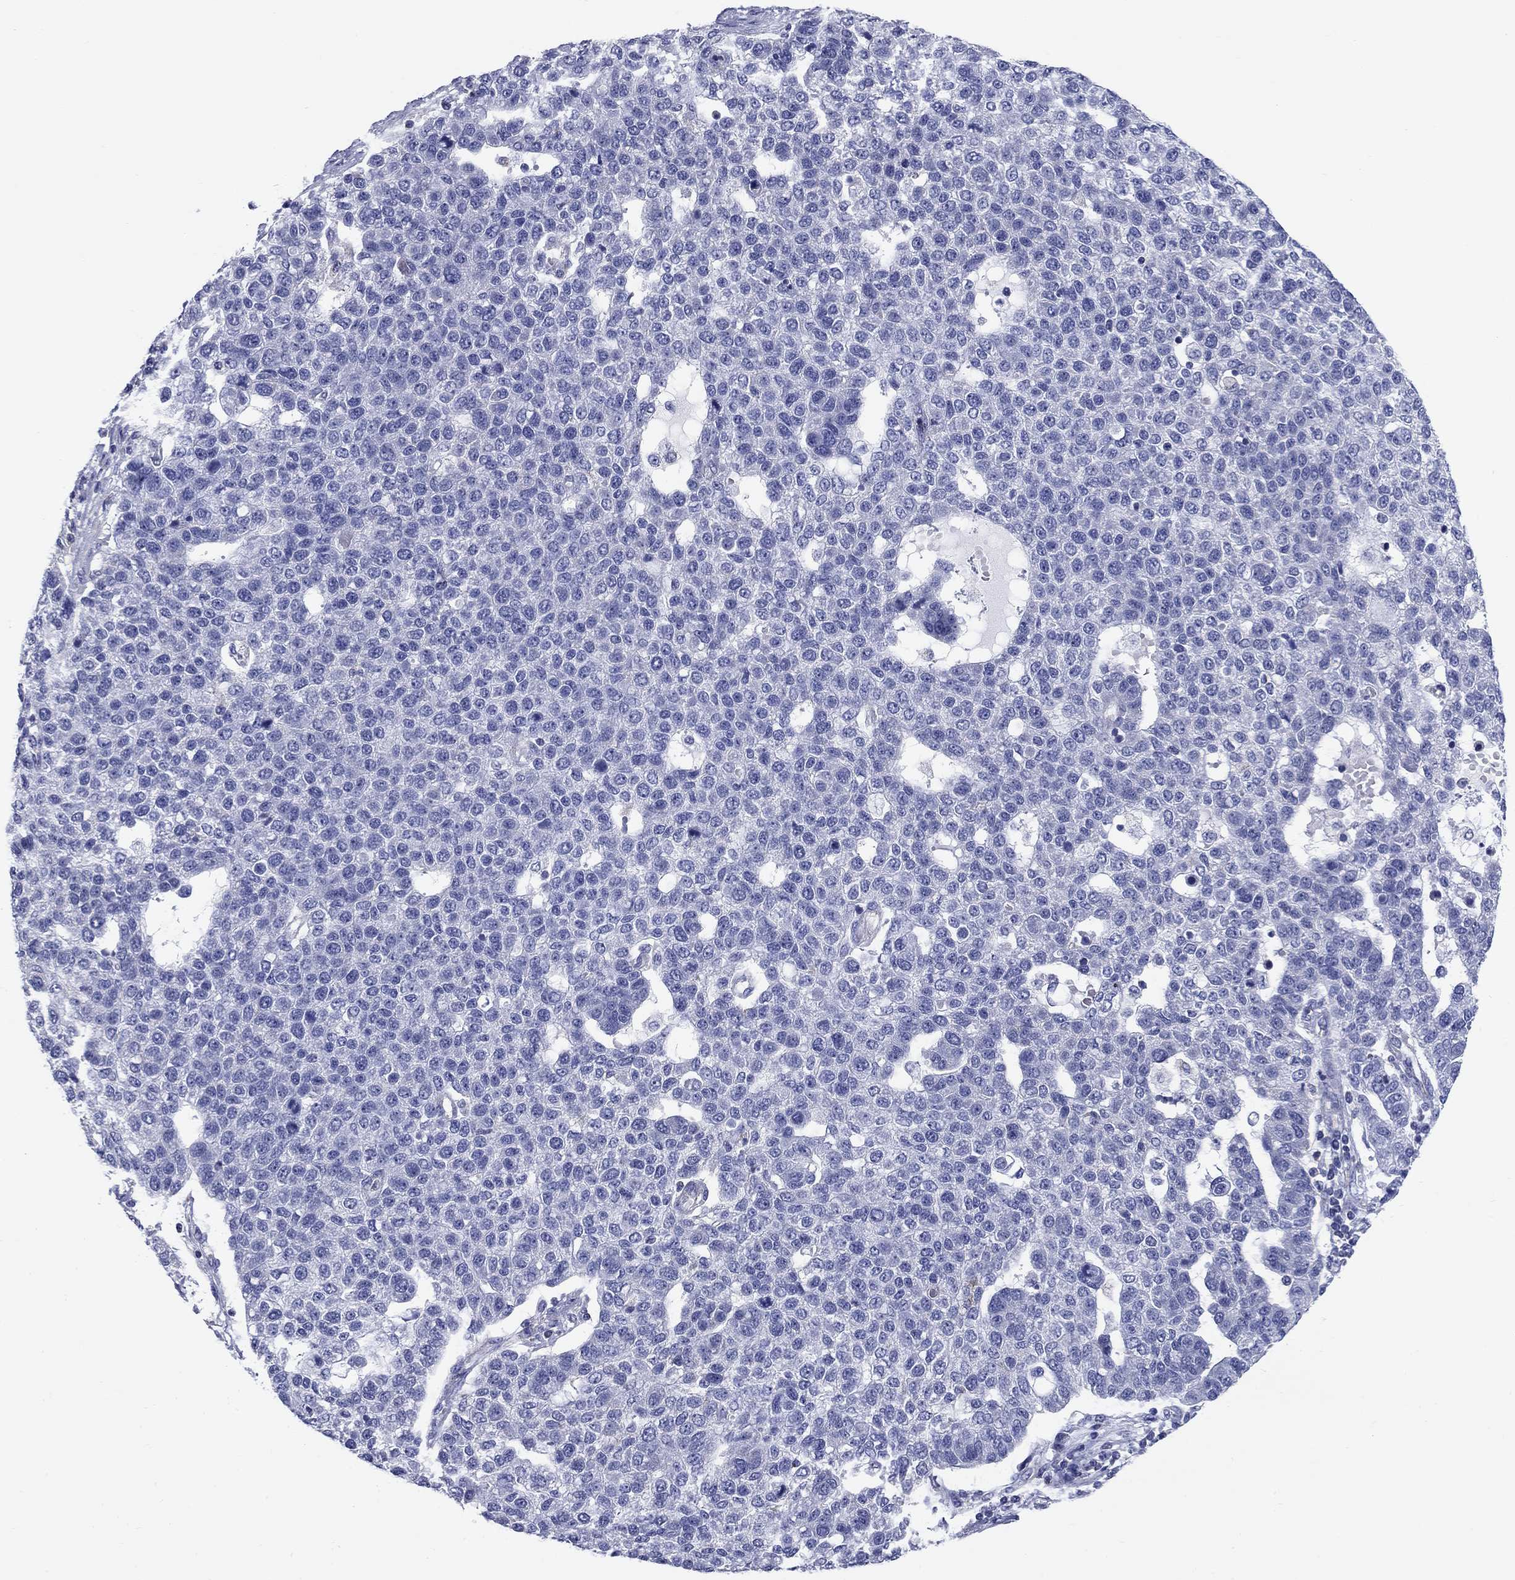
{"staining": {"intensity": "negative", "quantity": "none", "location": "none"}, "tissue": "pancreatic cancer", "cell_type": "Tumor cells", "image_type": "cancer", "snomed": [{"axis": "morphology", "description": "Adenocarcinoma, NOS"}, {"axis": "topography", "description": "Pancreas"}], "caption": "Immunohistochemistry (IHC) of pancreatic cancer reveals no staining in tumor cells. (Brightfield microscopy of DAB IHC at high magnification).", "gene": "UPB1", "patient": {"sex": "female", "age": 61}}